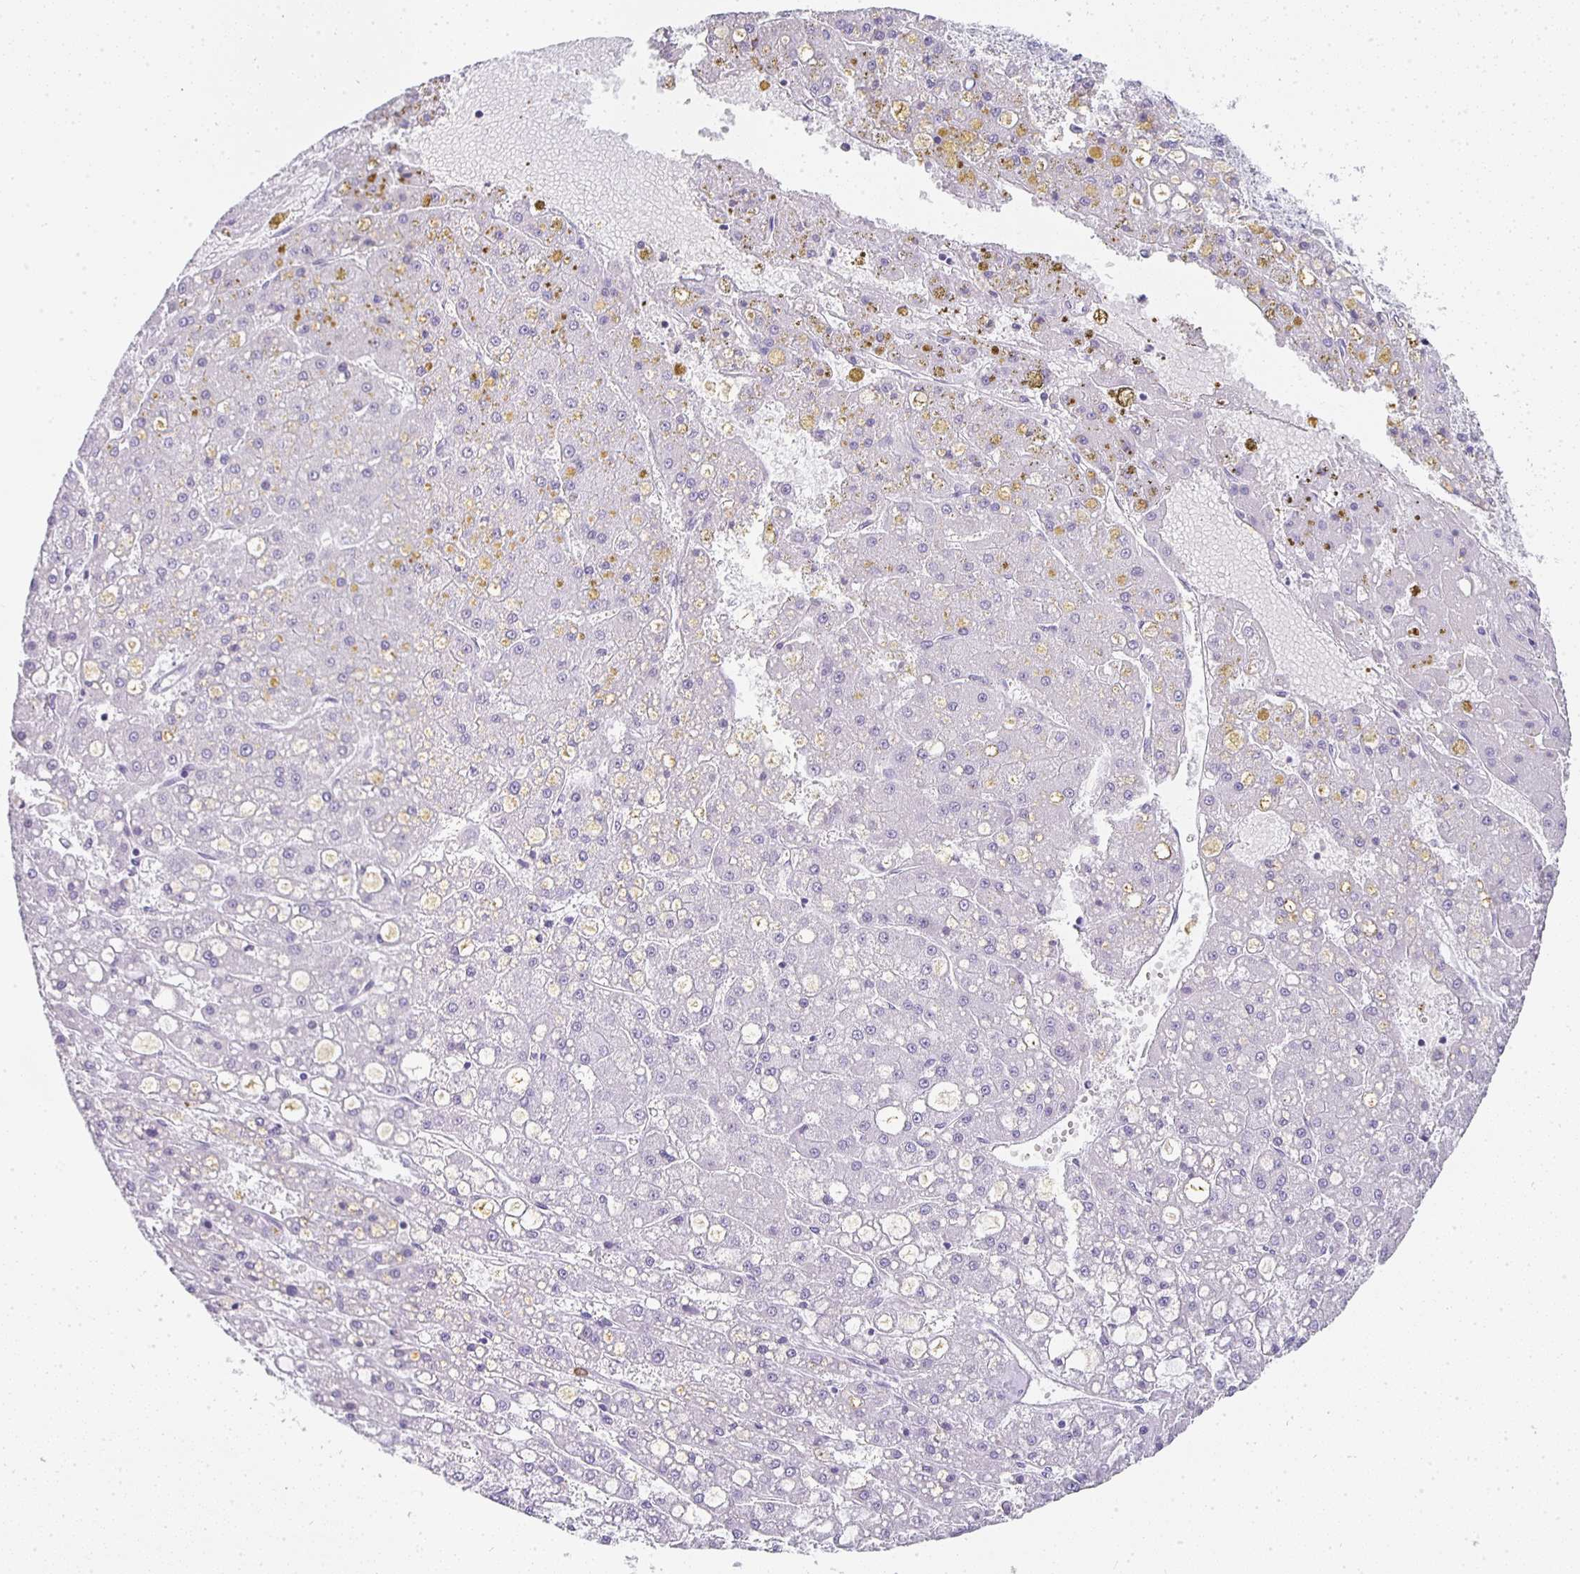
{"staining": {"intensity": "negative", "quantity": "none", "location": "none"}, "tissue": "liver cancer", "cell_type": "Tumor cells", "image_type": "cancer", "snomed": [{"axis": "morphology", "description": "Carcinoma, Hepatocellular, NOS"}, {"axis": "topography", "description": "Liver"}], "caption": "A high-resolution photomicrograph shows immunohistochemistry staining of liver cancer (hepatocellular carcinoma), which displays no significant staining in tumor cells.", "gene": "TPSD1", "patient": {"sex": "male", "age": 67}}